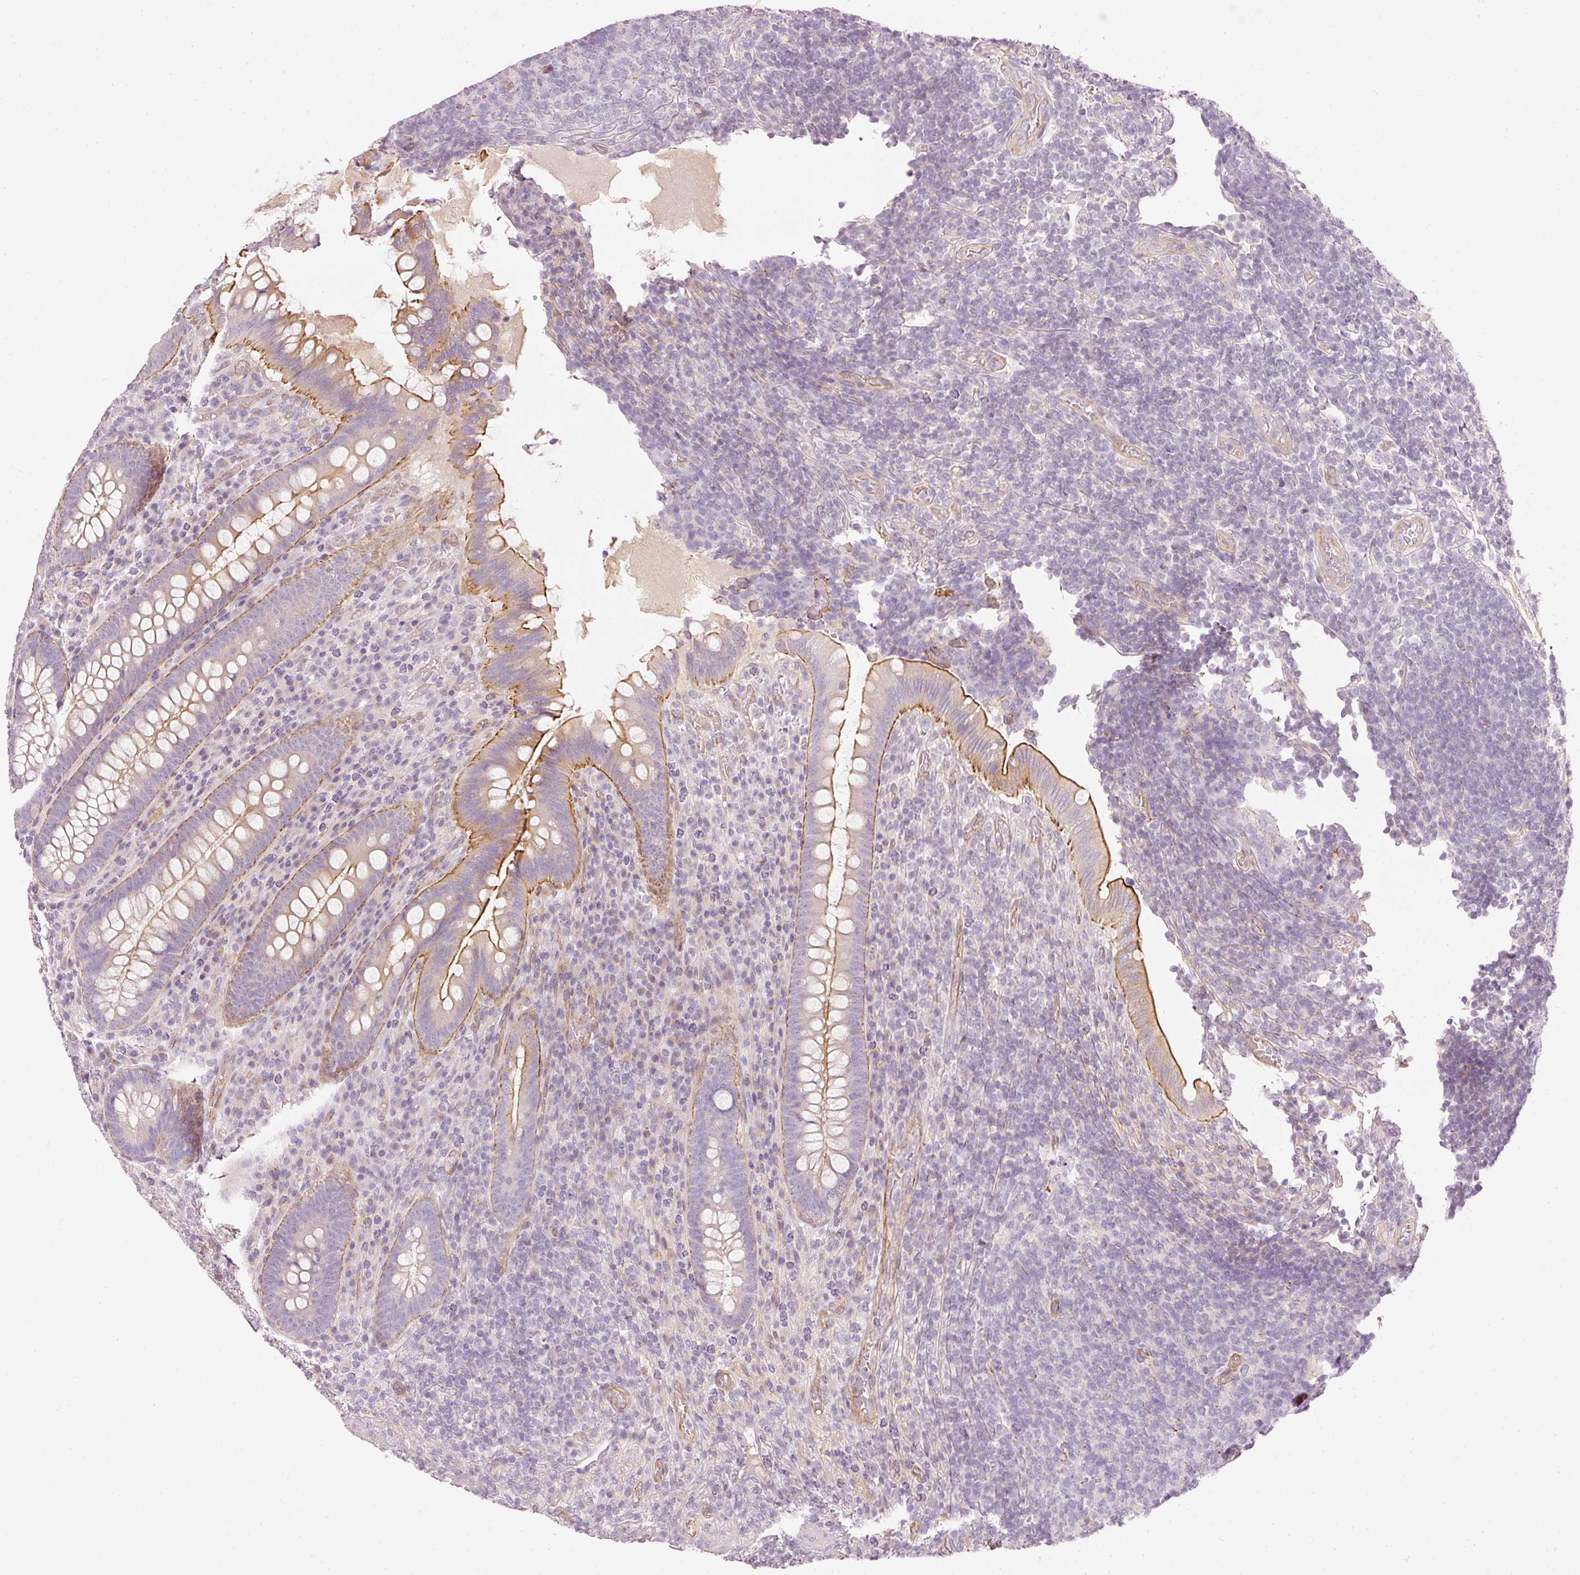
{"staining": {"intensity": "moderate", "quantity": "<25%", "location": "cytoplasmic/membranous"}, "tissue": "appendix", "cell_type": "Glandular cells", "image_type": "normal", "snomed": [{"axis": "morphology", "description": "Normal tissue, NOS"}, {"axis": "topography", "description": "Appendix"}], "caption": "Immunohistochemical staining of normal human appendix reveals moderate cytoplasmic/membranous protein staining in about <25% of glandular cells.", "gene": "OSR2", "patient": {"sex": "female", "age": 43}}